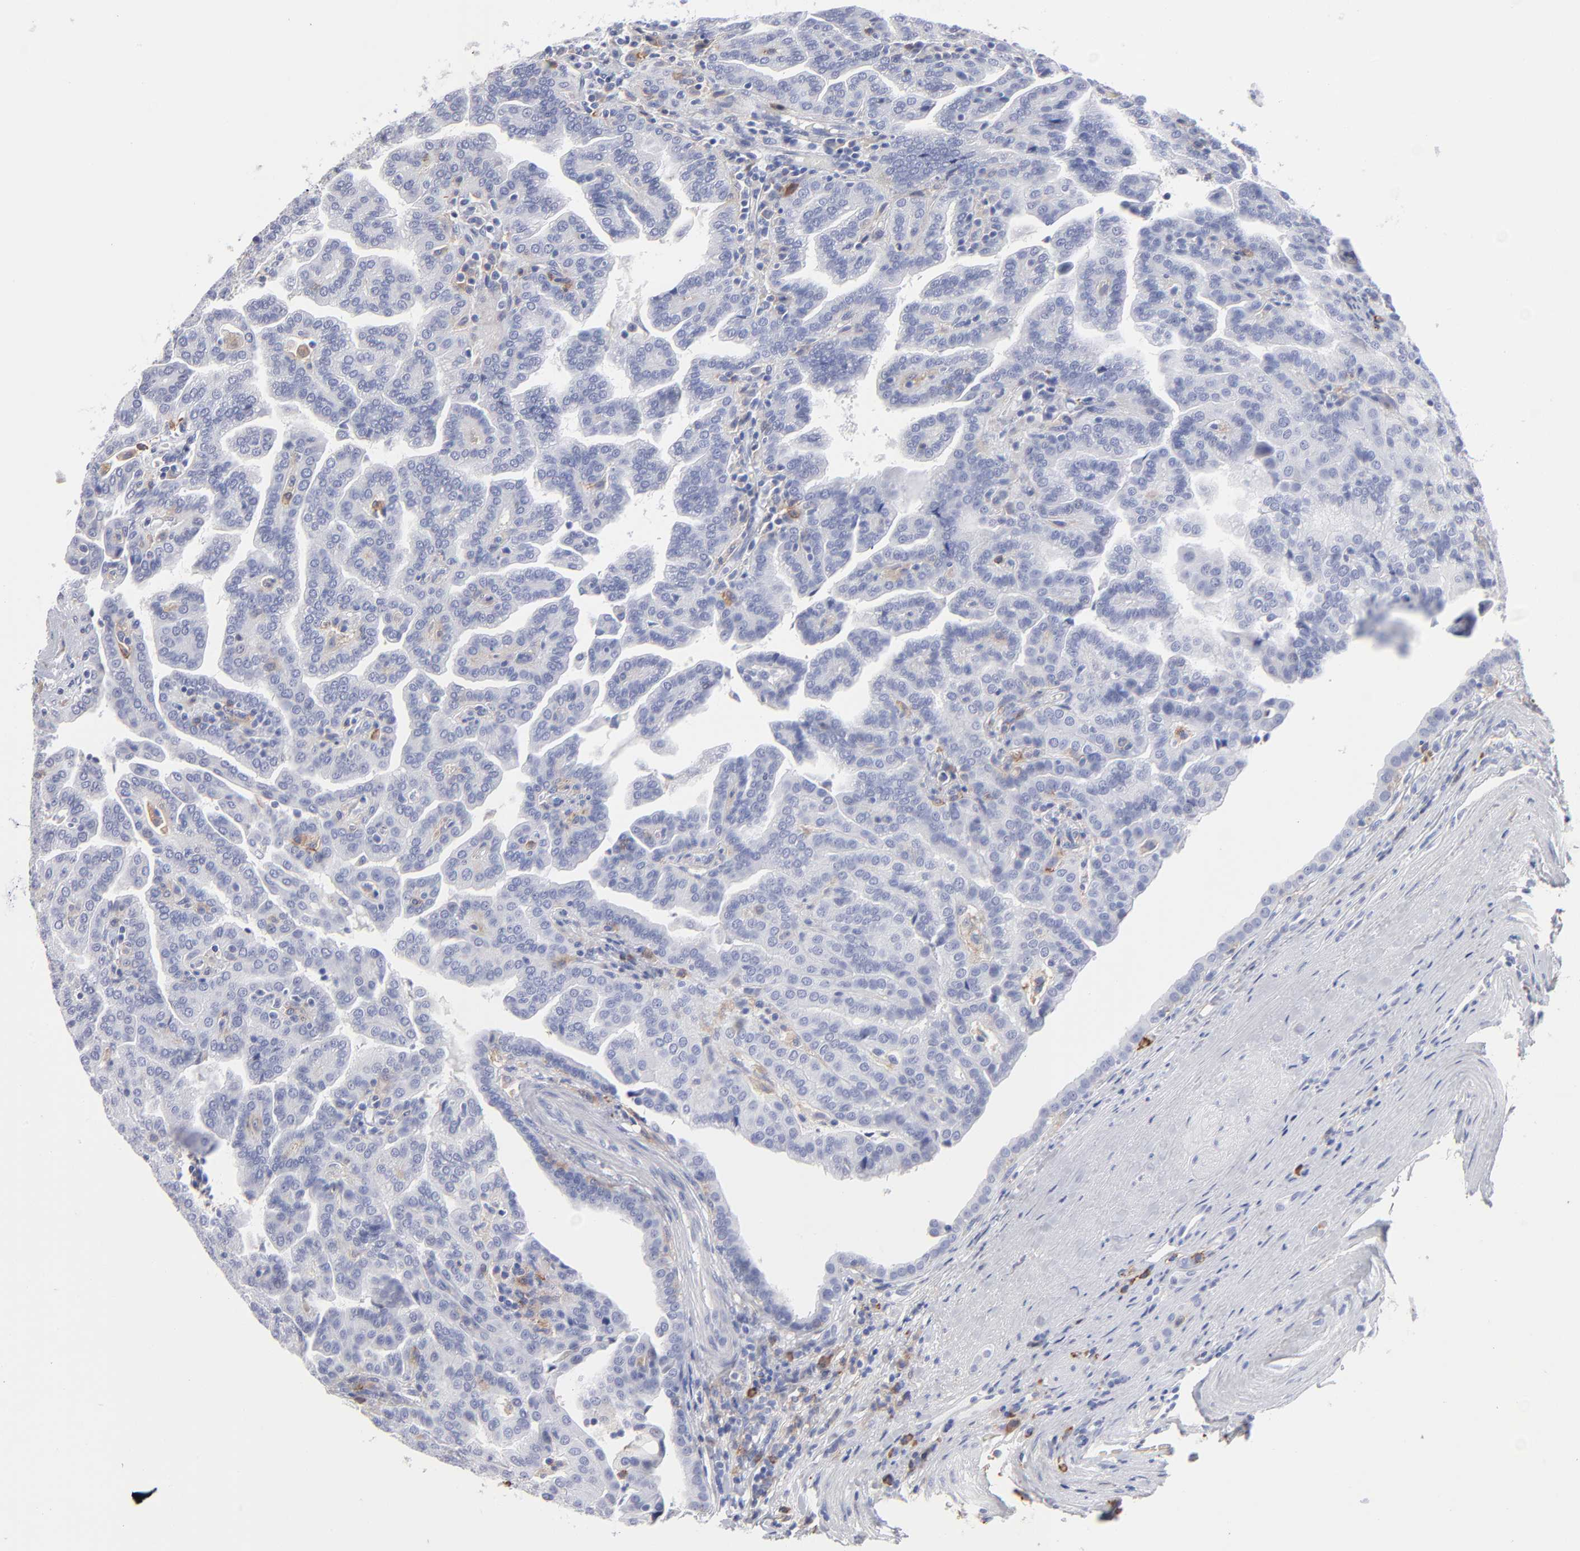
{"staining": {"intensity": "negative", "quantity": "none", "location": "none"}, "tissue": "renal cancer", "cell_type": "Tumor cells", "image_type": "cancer", "snomed": [{"axis": "morphology", "description": "Adenocarcinoma, NOS"}, {"axis": "topography", "description": "Kidney"}], "caption": "Immunohistochemistry (IHC) of human renal cancer demonstrates no expression in tumor cells.", "gene": "LAT2", "patient": {"sex": "male", "age": 61}}